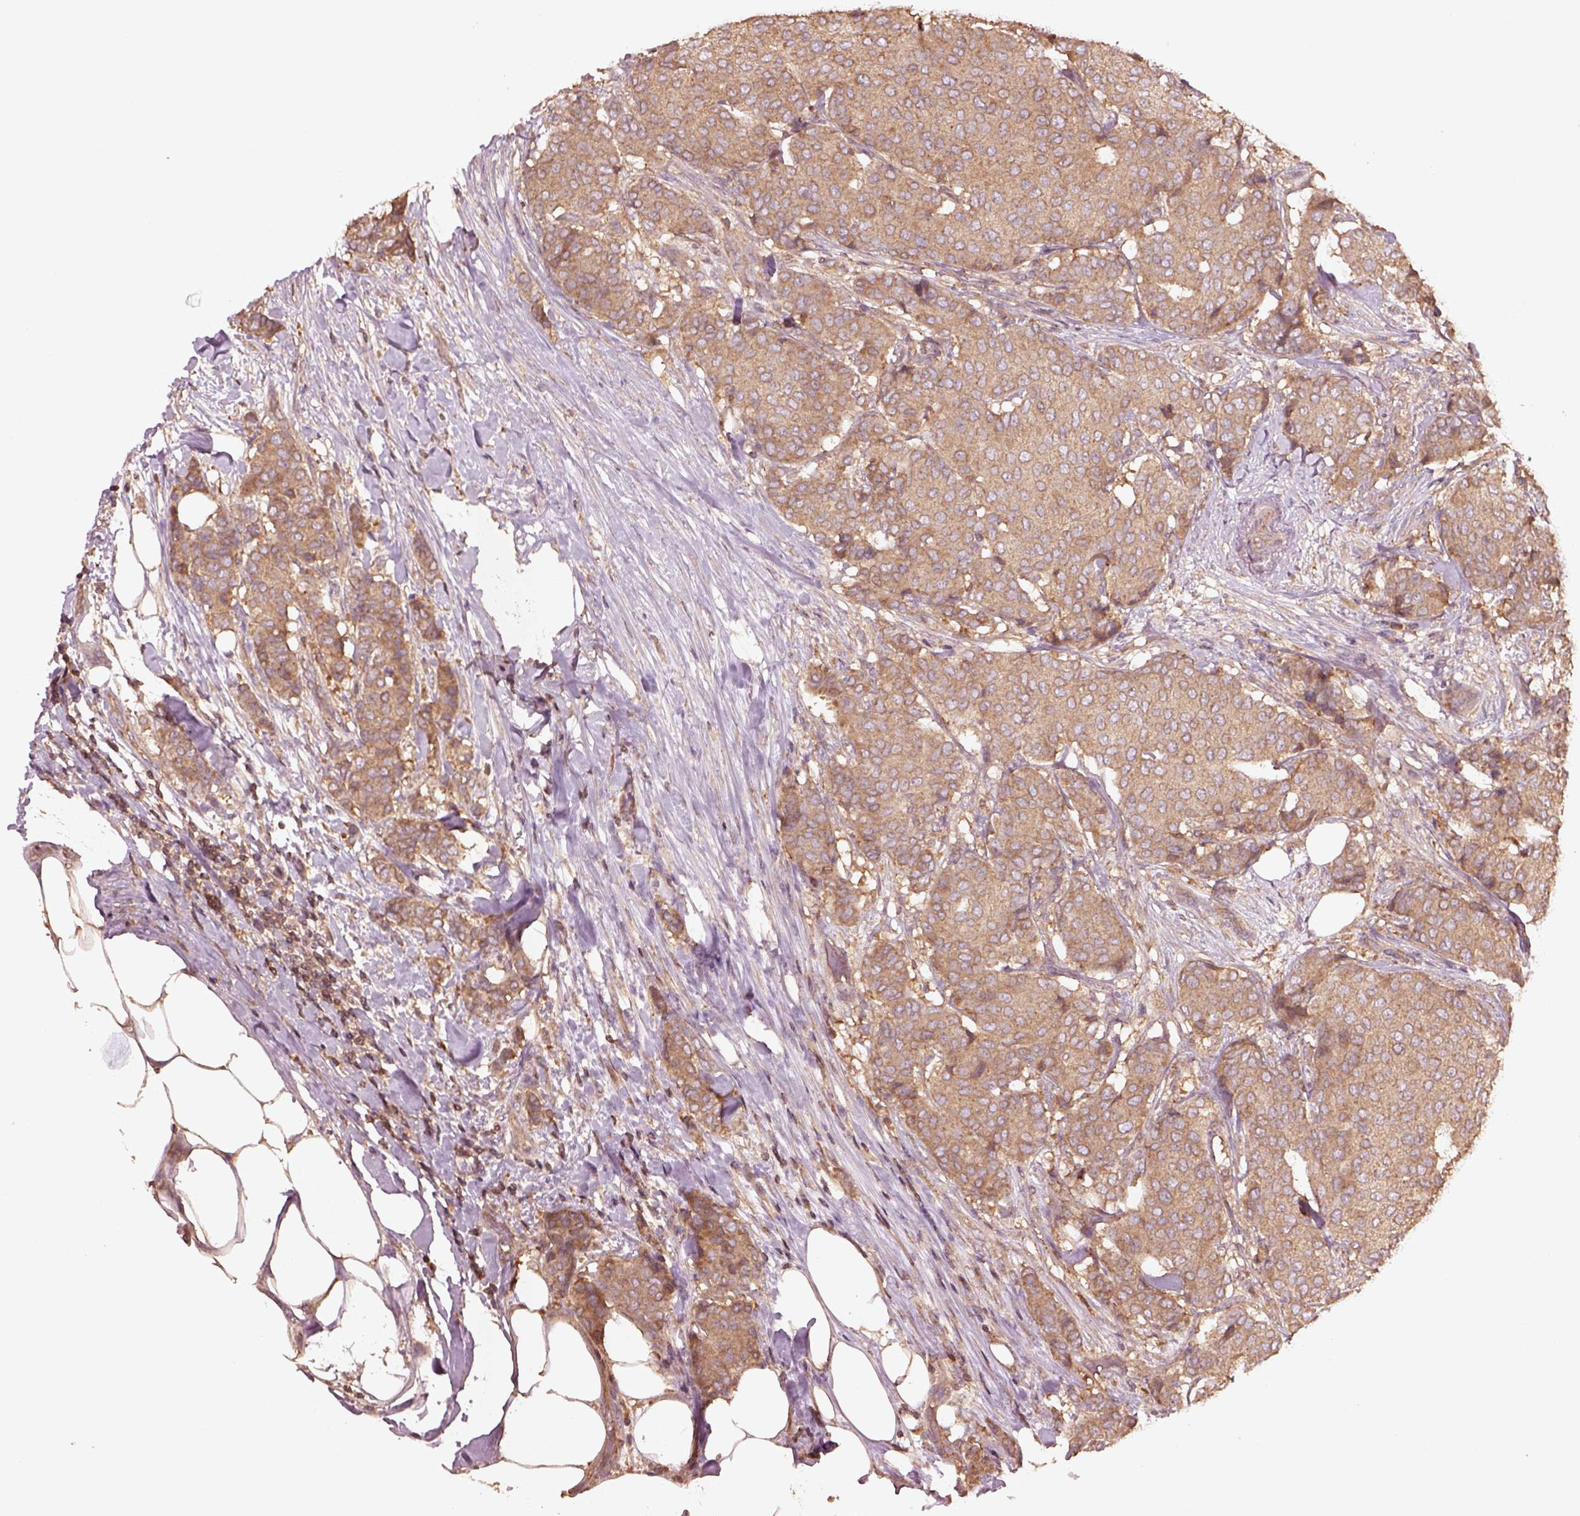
{"staining": {"intensity": "moderate", "quantity": ">75%", "location": "cytoplasmic/membranous"}, "tissue": "breast cancer", "cell_type": "Tumor cells", "image_type": "cancer", "snomed": [{"axis": "morphology", "description": "Duct carcinoma"}, {"axis": "topography", "description": "Breast"}], "caption": "IHC of human breast cancer (intraductal carcinoma) exhibits medium levels of moderate cytoplasmic/membranous positivity in about >75% of tumor cells. IHC stains the protein in brown and the nuclei are stained blue.", "gene": "TRADD", "patient": {"sex": "female", "age": 75}}